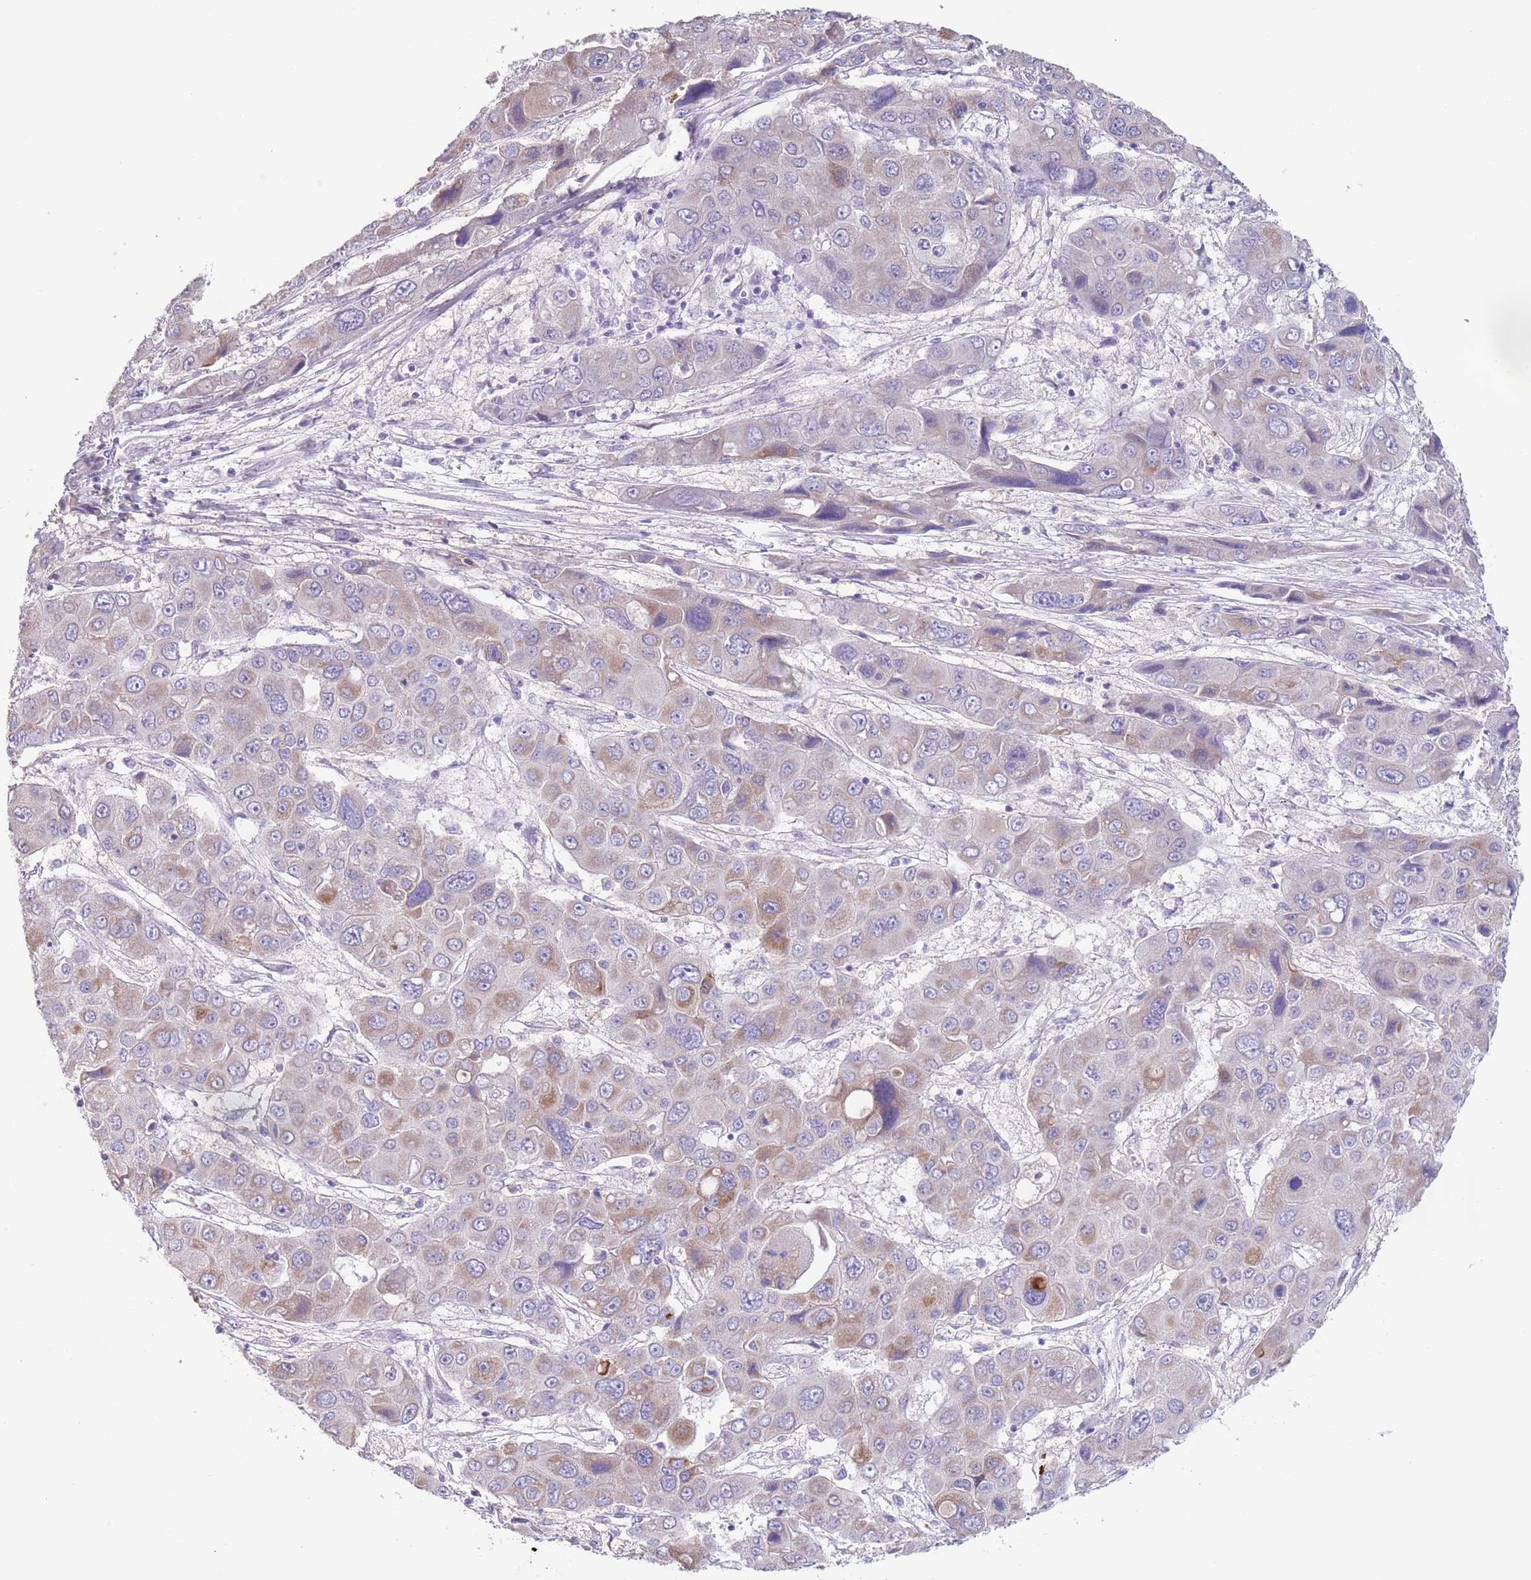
{"staining": {"intensity": "weak", "quantity": "<25%", "location": "cytoplasmic/membranous"}, "tissue": "liver cancer", "cell_type": "Tumor cells", "image_type": "cancer", "snomed": [{"axis": "morphology", "description": "Cholangiocarcinoma"}, {"axis": "topography", "description": "Liver"}], "caption": "Tumor cells are negative for brown protein staining in liver cholangiocarcinoma. (Immunohistochemistry (ihc), brightfield microscopy, high magnification).", "gene": "SPIRE2", "patient": {"sex": "male", "age": 67}}